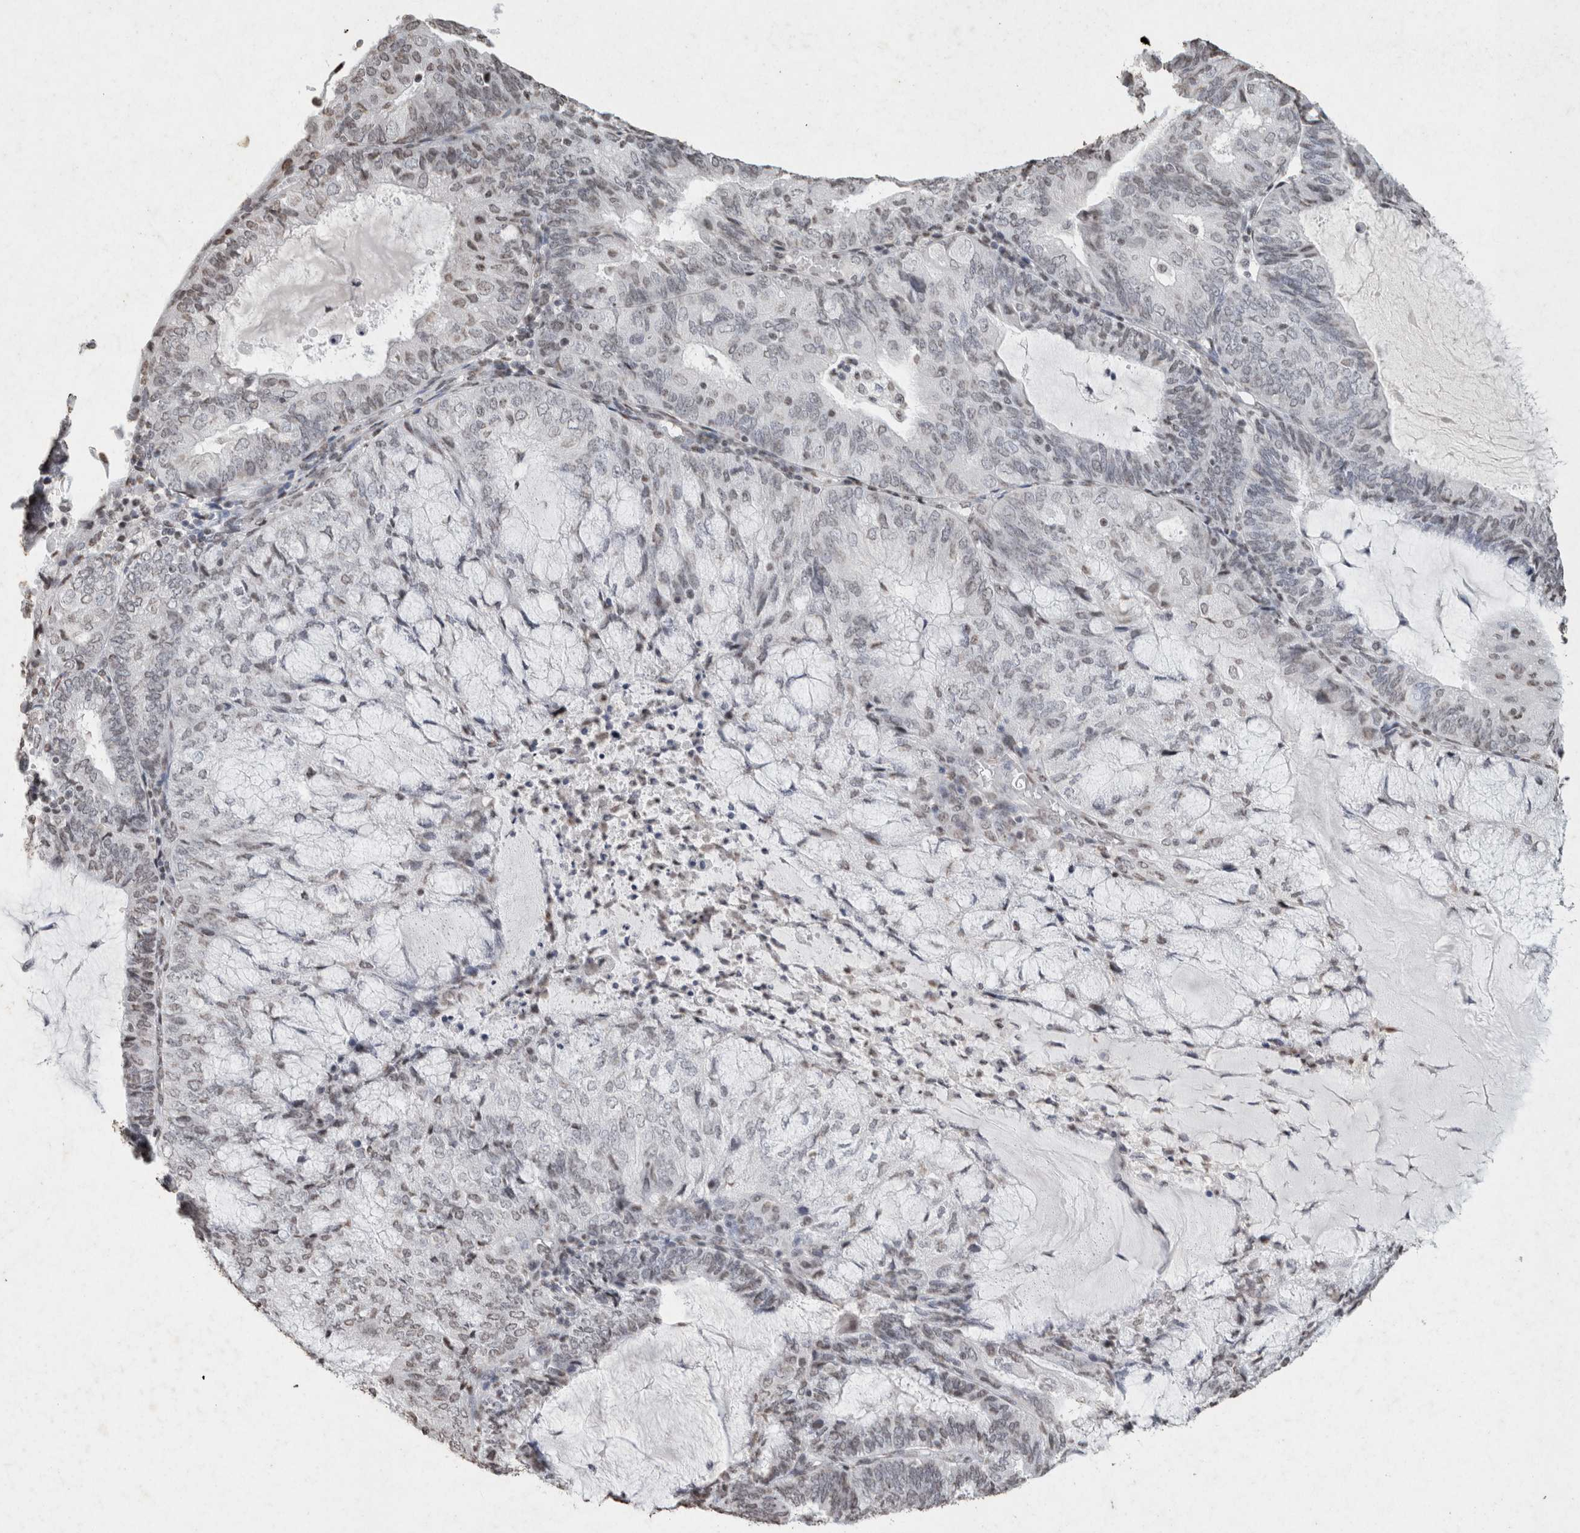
{"staining": {"intensity": "negative", "quantity": "none", "location": "none"}, "tissue": "endometrial cancer", "cell_type": "Tumor cells", "image_type": "cancer", "snomed": [{"axis": "morphology", "description": "Adenocarcinoma, NOS"}, {"axis": "topography", "description": "Endometrium"}], "caption": "The photomicrograph exhibits no significant staining in tumor cells of adenocarcinoma (endometrial). (DAB immunohistochemistry (IHC) visualized using brightfield microscopy, high magnification).", "gene": "CNTN1", "patient": {"sex": "female", "age": 81}}